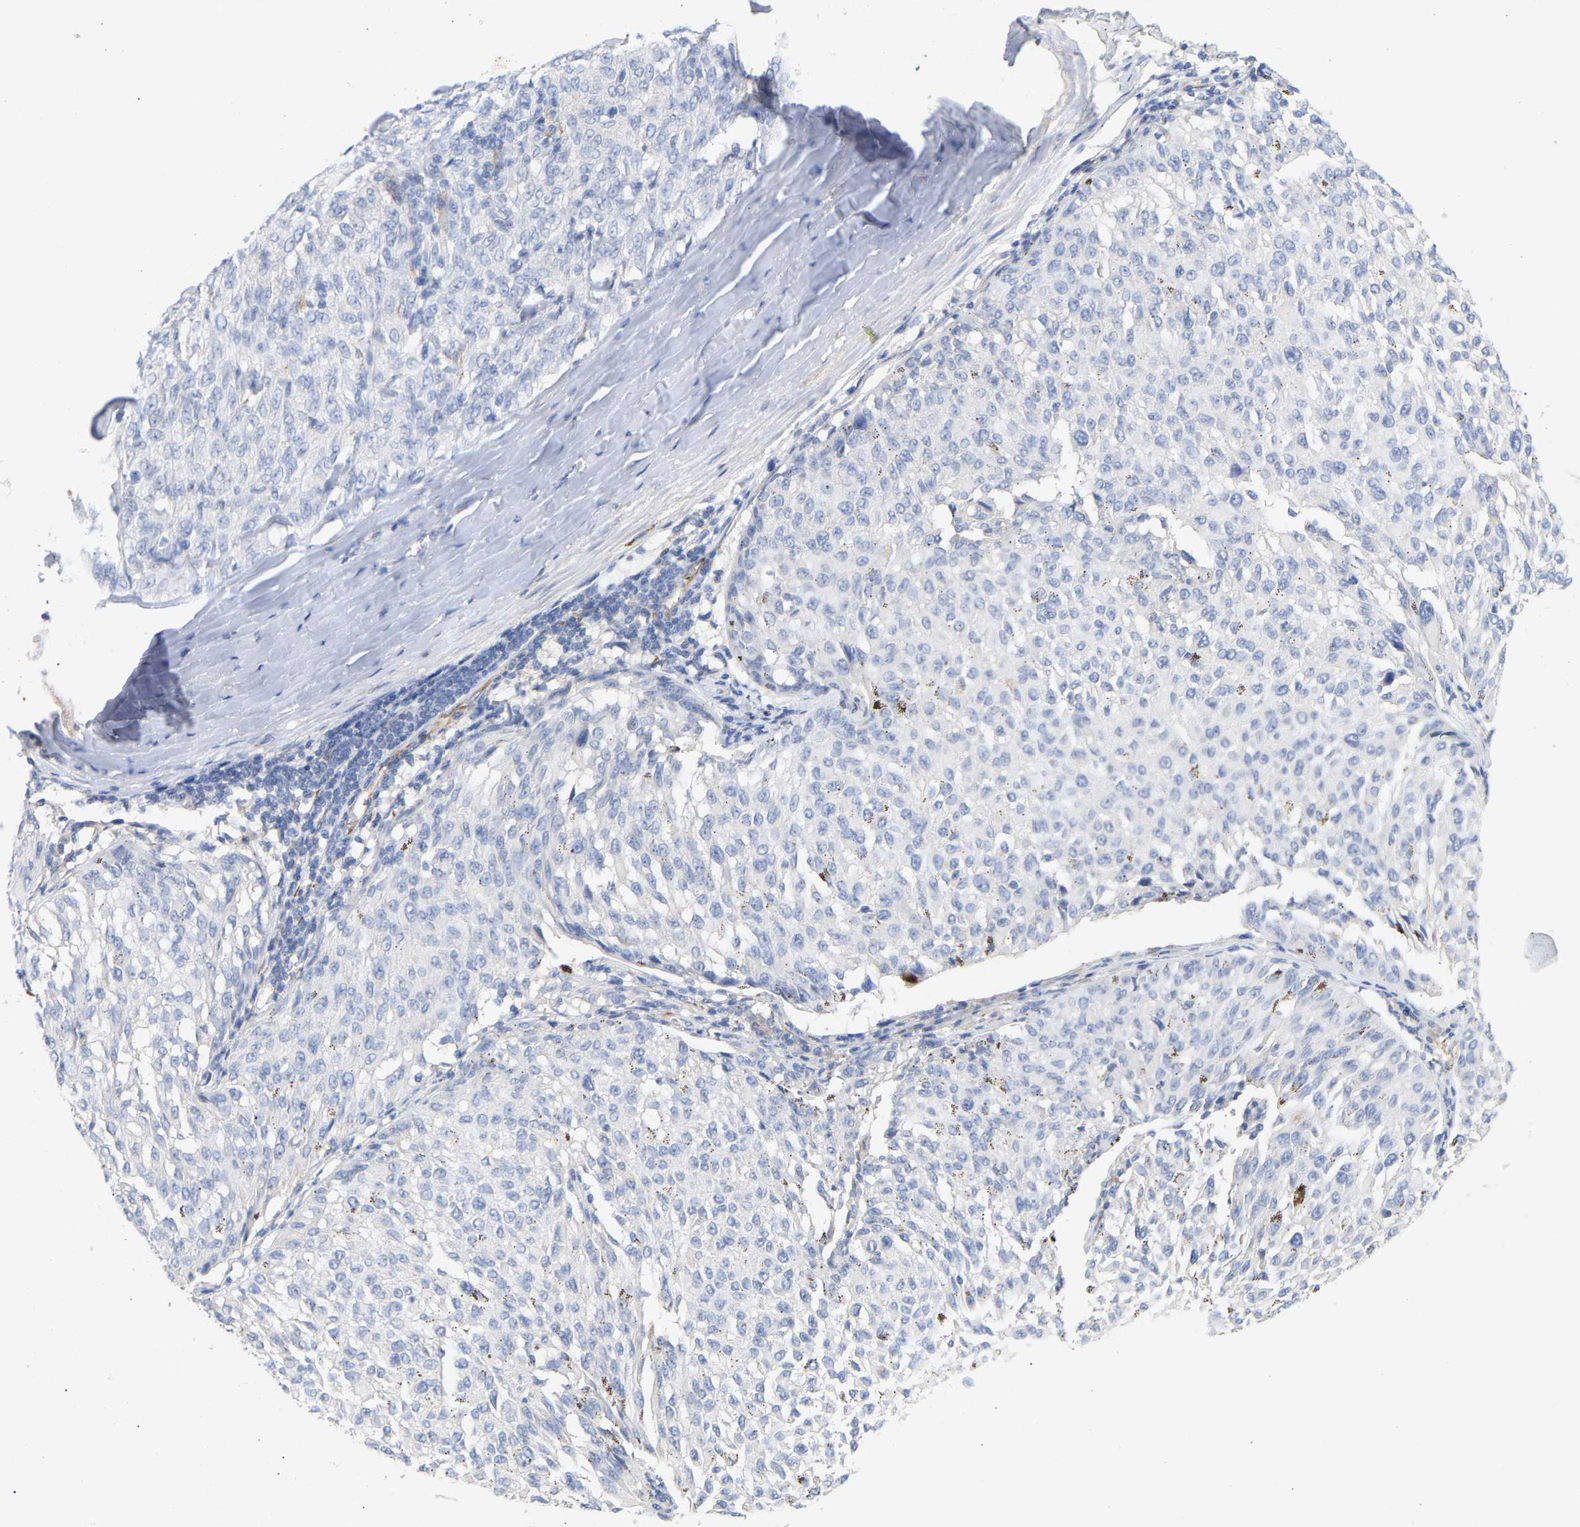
{"staining": {"intensity": "negative", "quantity": "none", "location": "none"}, "tissue": "melanoma", "cell_type": "Tumor cells", "image_type": "cancer", "snomed": [{"axis": "morphology", "description": "Malignant melanoma, NOS"}, {"axis": "topography", "description": "Skin"}], "caption": "Micrograph shows no significant protein expression in tumor cells of malignant melanoma. (IHC, brightfield microscopy, high magnification).", "gene": "SELENOM", "patient": {"sex": "female", "age": 72}}